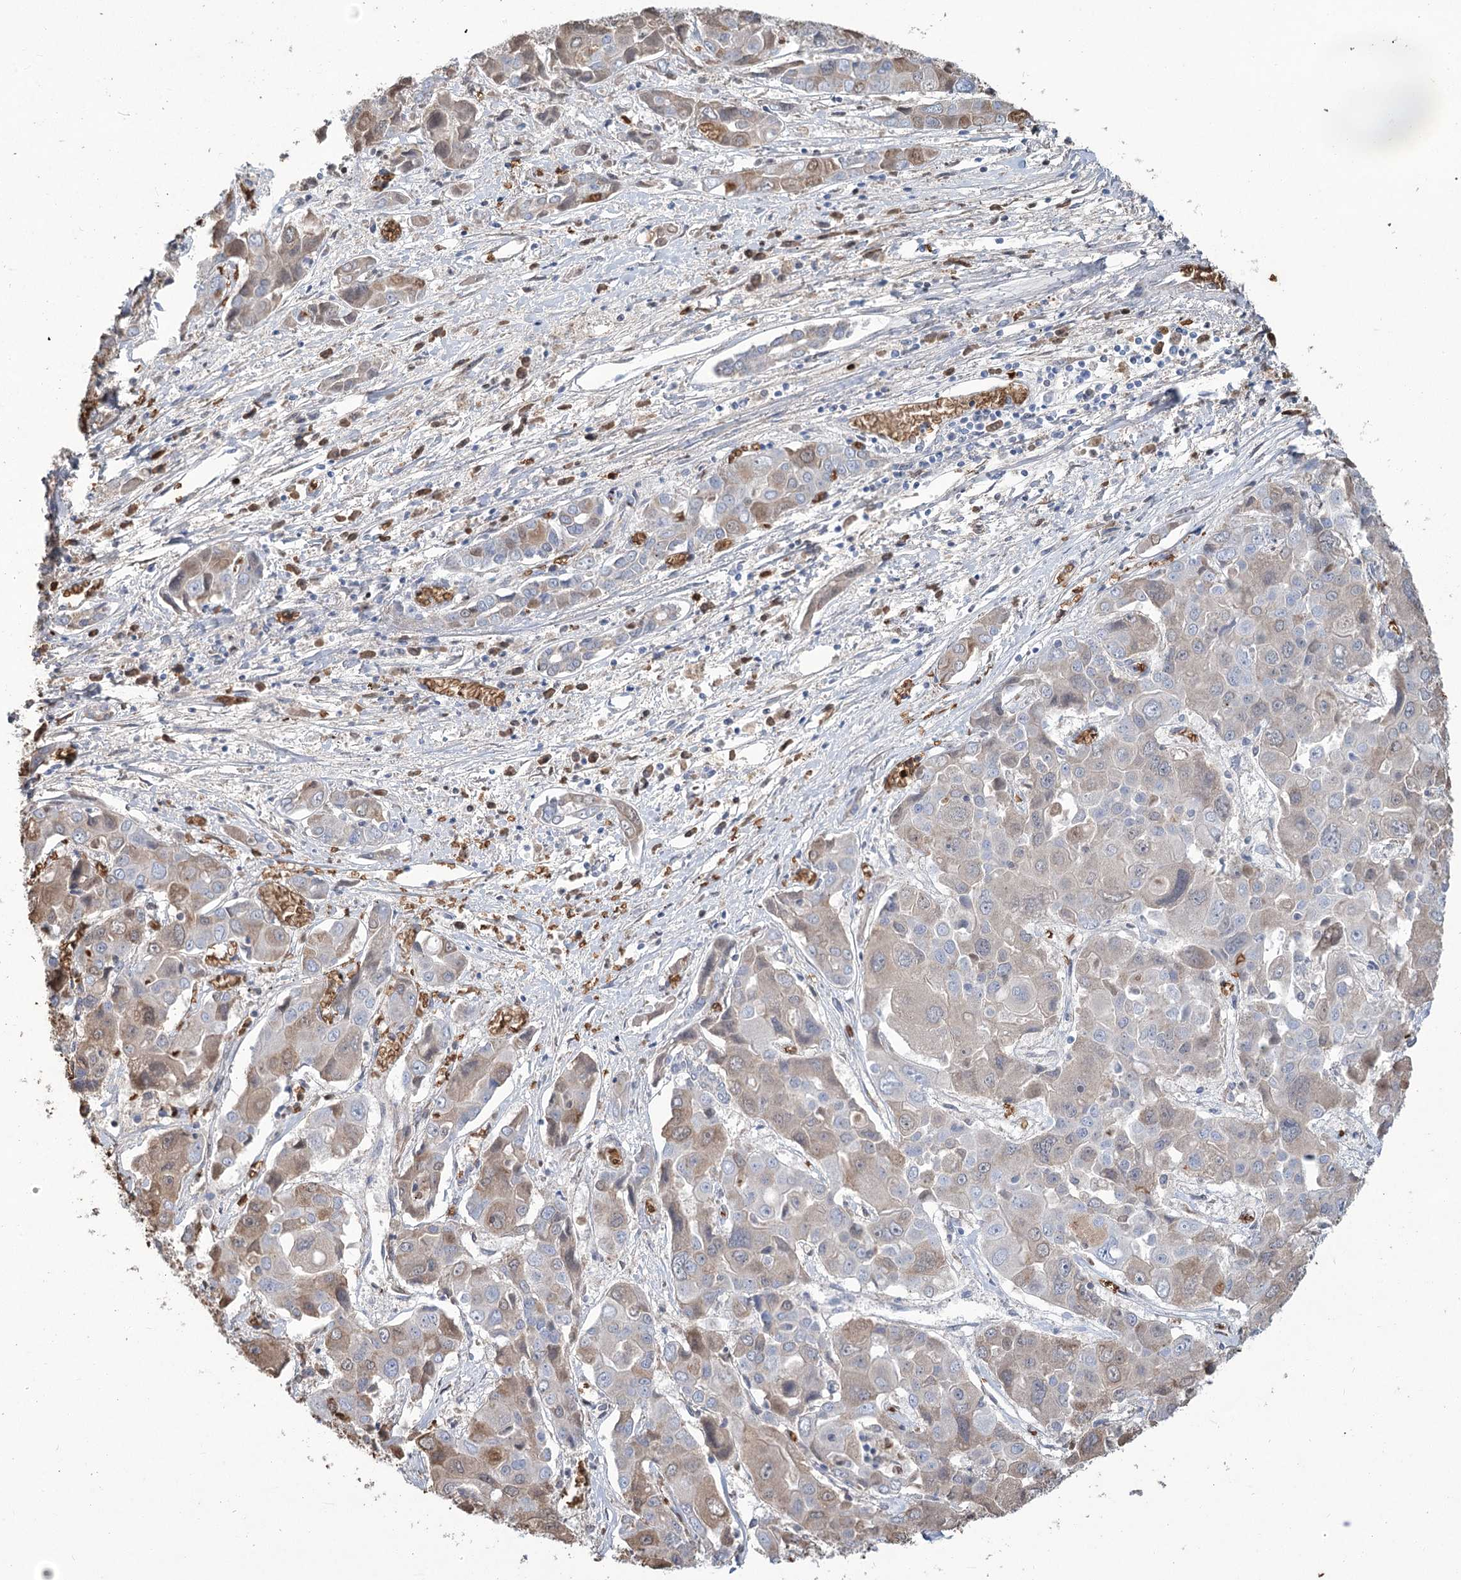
{"staining": {"intensity": "weak", "quantity": "25%-75%", "location": "cytoplasmic/membranous"}, "tissue": "liver cancer", "cell_type": "Tumor cells", "image_type": "cancer", "snomed": [{"axis": "morphology", "description": "Cholangiocarcinoma"}, {"axis": "topography", "description": "Liver"}], "caption": "Liver cancer stained for a protein exhibits weak cytoplasmic/membranous positivity in tumor cells.", "gene": "HBA1", "patient": {"sex": "male", "age": 67}}